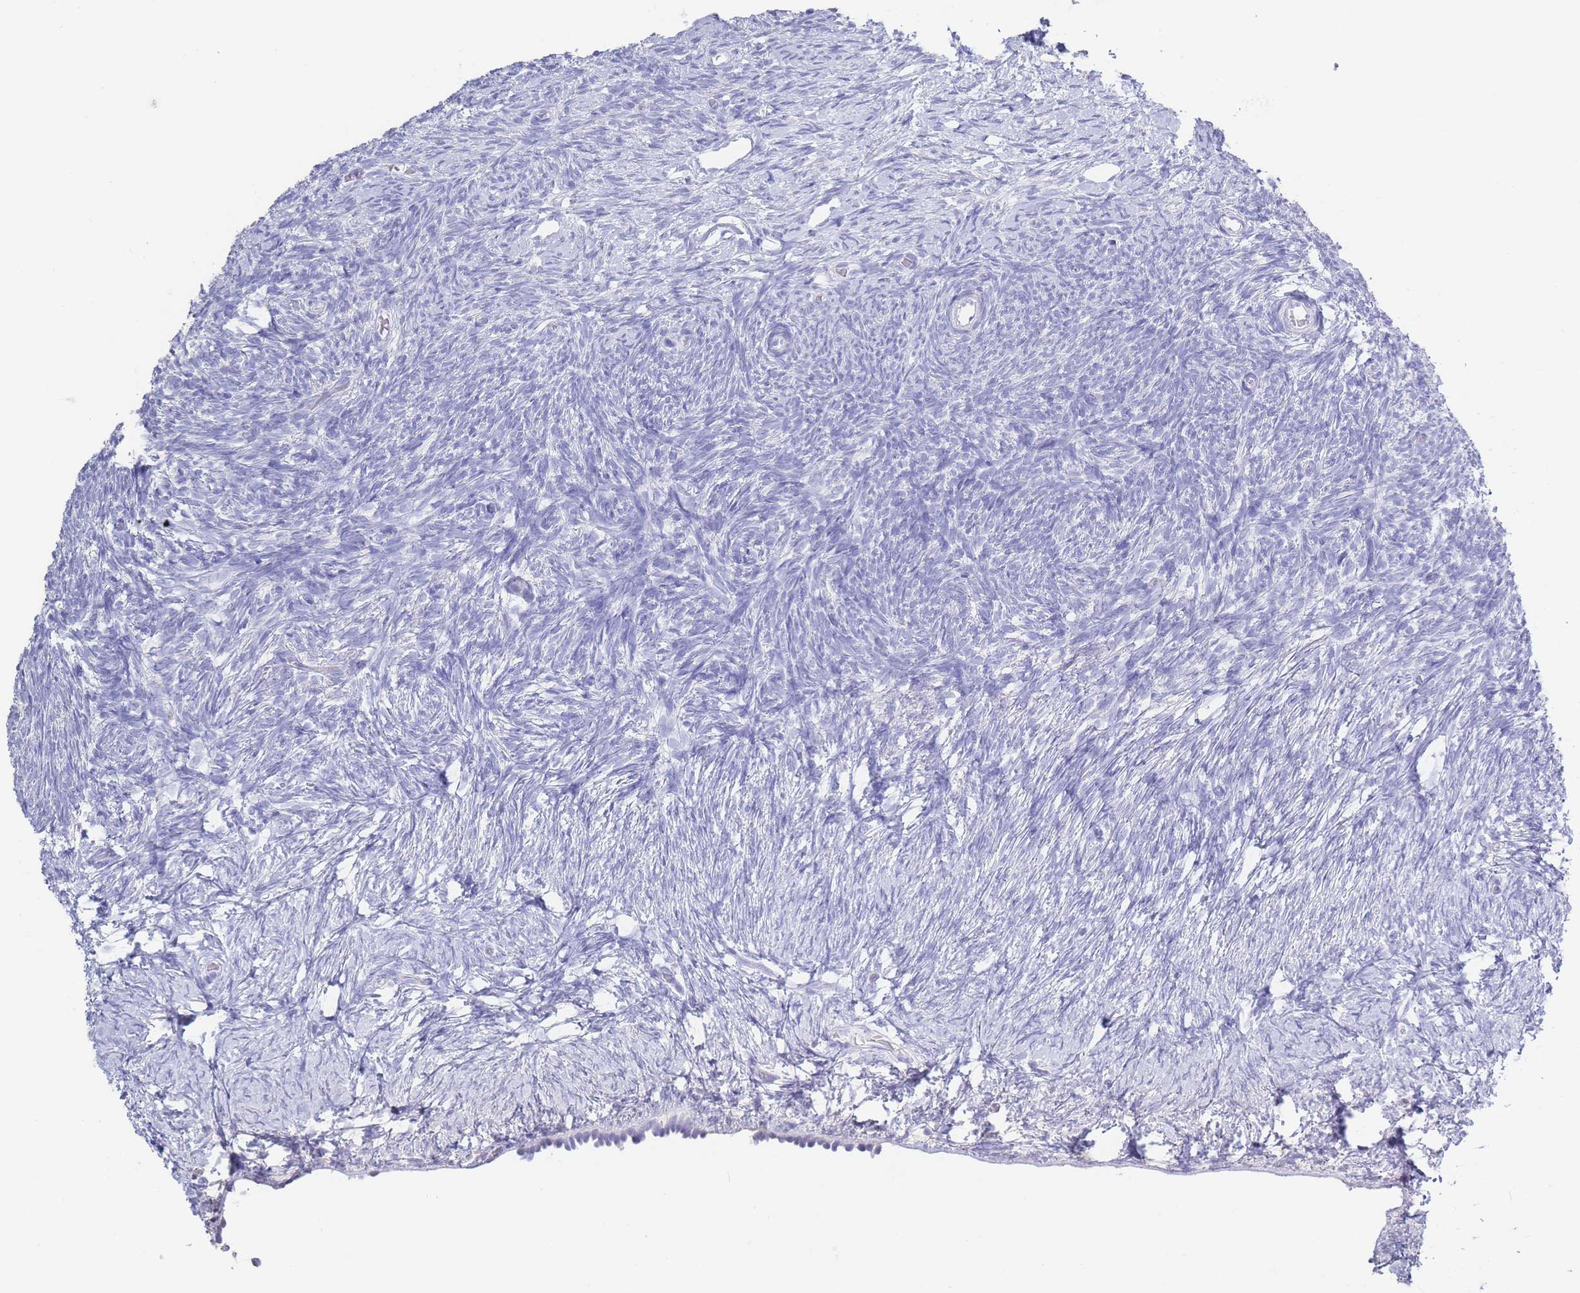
{"staining": {"intensity": "negative", "quantity": "none", "location": "none"}, "tissue": "ovary", "cell_type": "Ovarian stroma cells", "image_type": "normal", "snomed": [{"axis": "morphology", "description": "Normal tissue, NOS"}, {"axis": "topography", "description": "Ovary"}], "caption": "DAB immunohistochemical staining of benign ovary demonstrates no significant expression in ovarian stroma cells.", "gene": "CD37", "patient": {"sex": "female", "age": 39}}